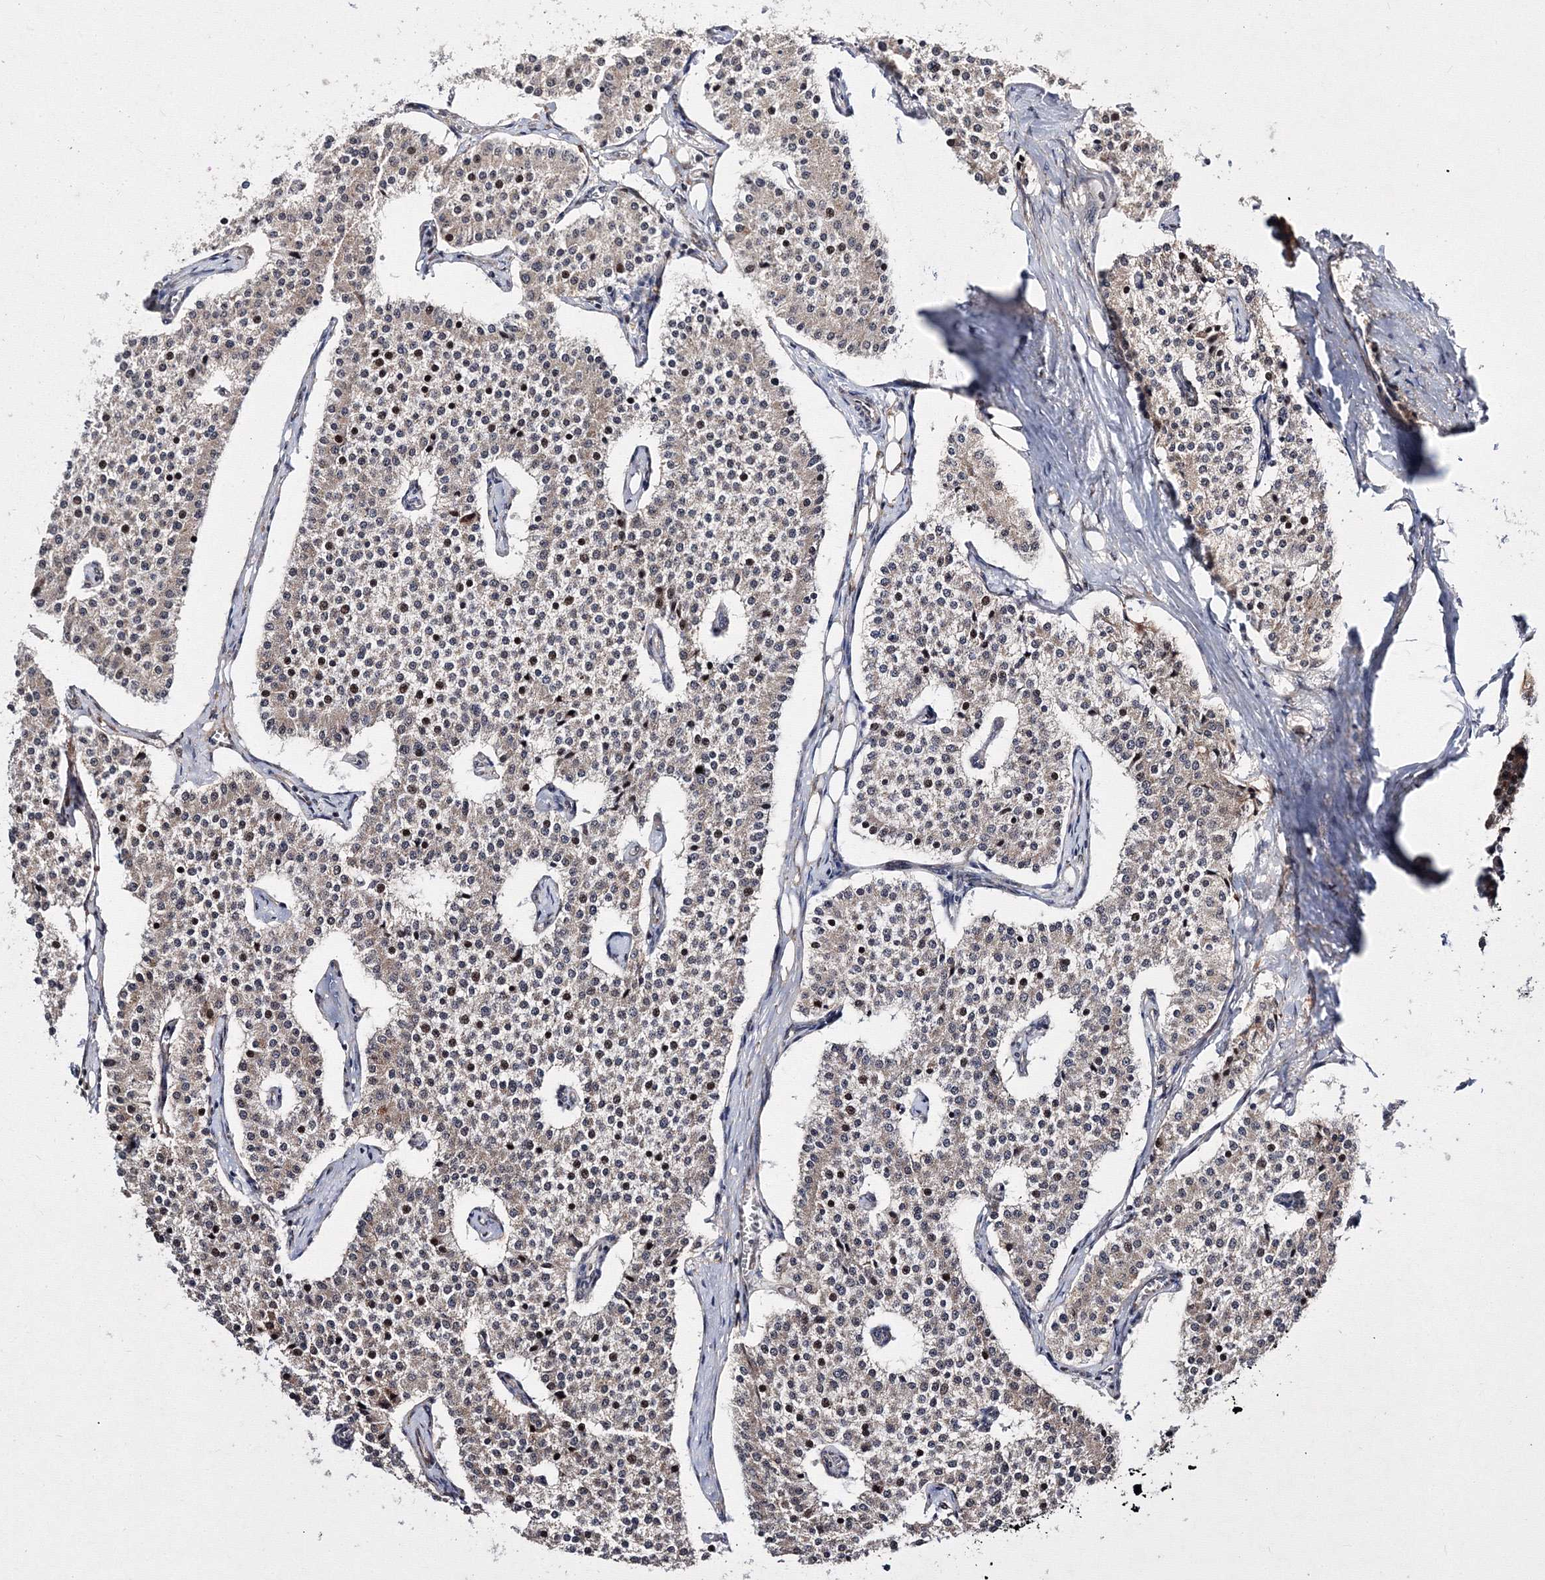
{"staining": {"intensity": "moderate", "quantity": ">75%", "location": "cytoplasmic/membranous,nuclear"}, "tissue": "carcinoid", "cell_type": "Tumor cells", "image_type": "cancer", "snomed": [{"axis": "morphology", "description": "Carcinoid, malignant, NOS"}, {"axis": "topography", "description": "Colon"}], "caption": "Protein positivity by immunohistochemistry demonstrates moderate cytoplasmic/membranous and nuclear expression in approximately >75% of tumor cells in carcinoid.", "gene": "GPN1", "patient": {"sex": "female", "age": 52}}